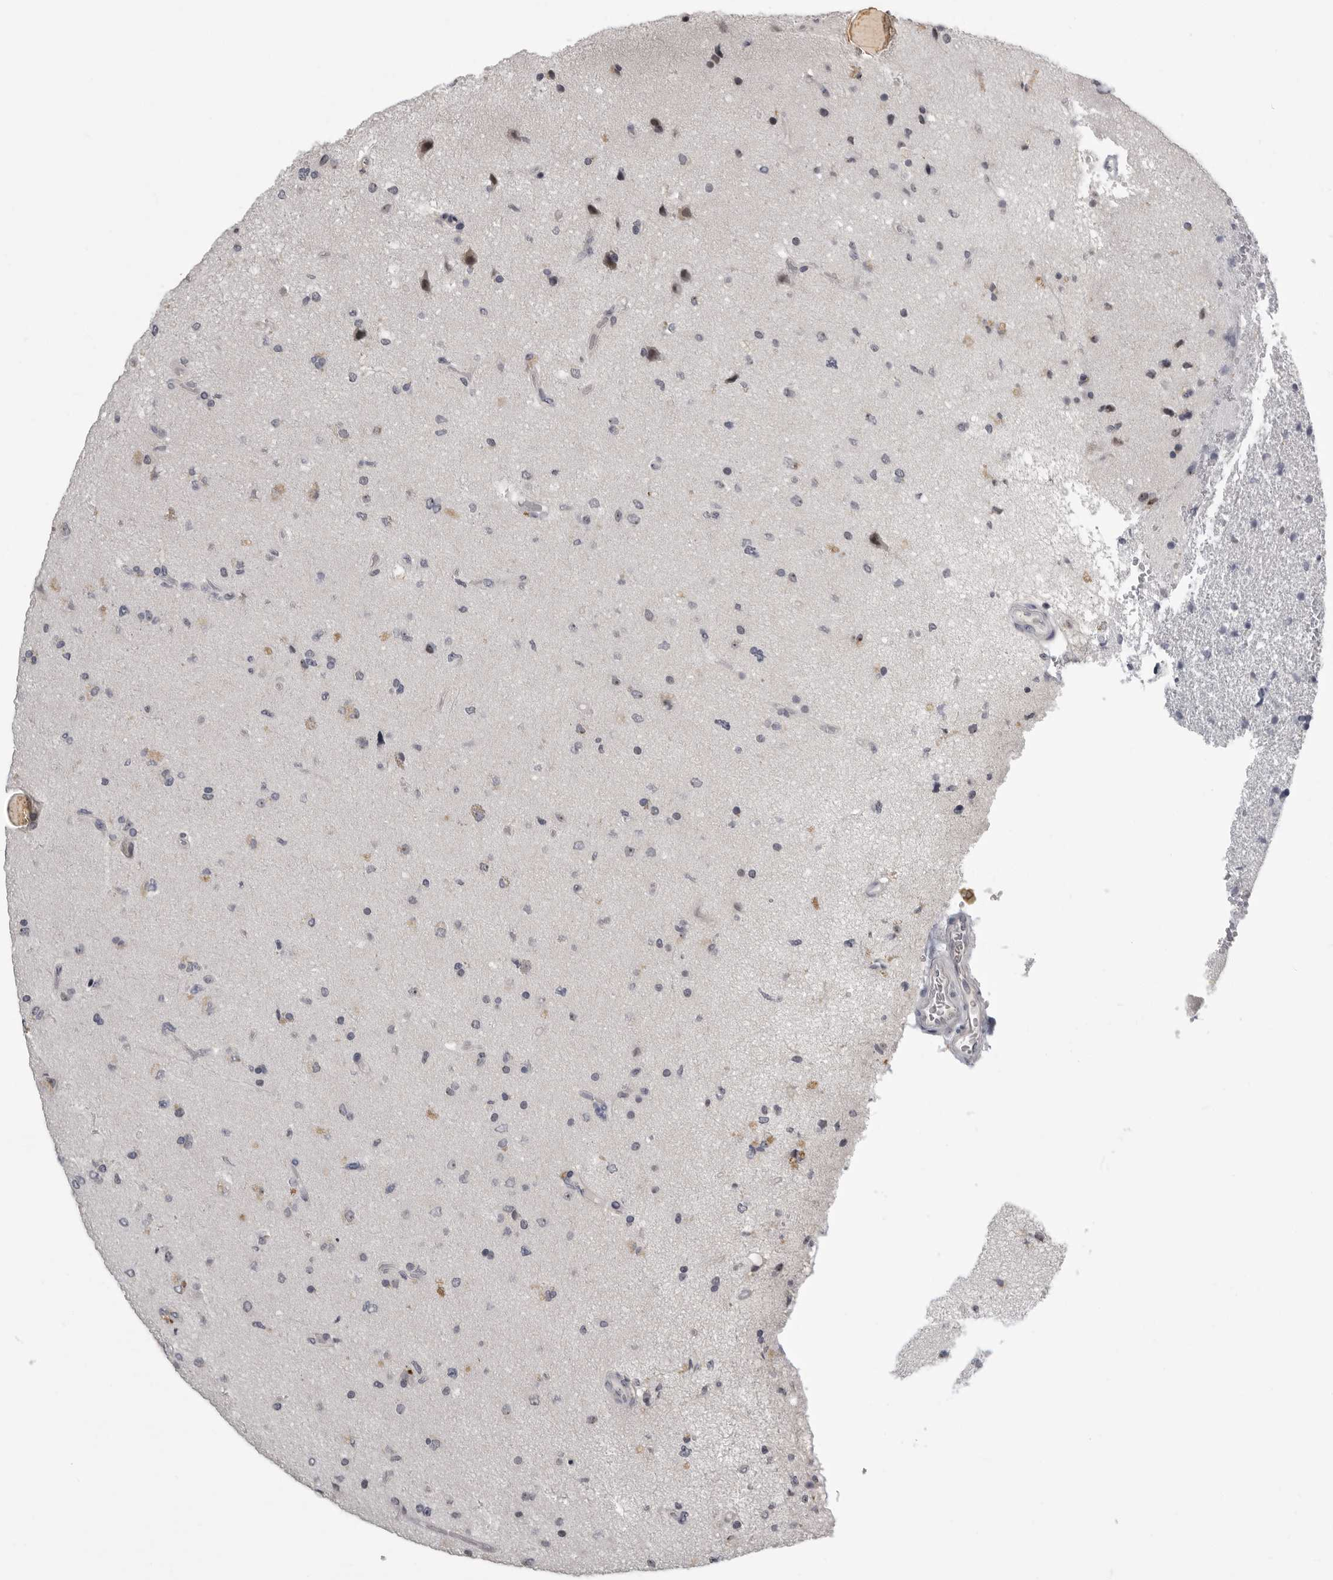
{"staining": {"intensity": "negative", "quantity": "none", "location": "none"}, "tissue": "glioma", "cell_type": "Tumor cells", "image_type": "cancer", "snomed": [{"axis": "morphology", "description": "Glioma, malignant, High grade"}, {"axis": "topography", "description": "Brain"}], "caption": "Tumor cells show no significant protein expression in high-grade glioma (malignant).", "gene": "MRTO4", "patient": {"sex": "male", "age": 72}}